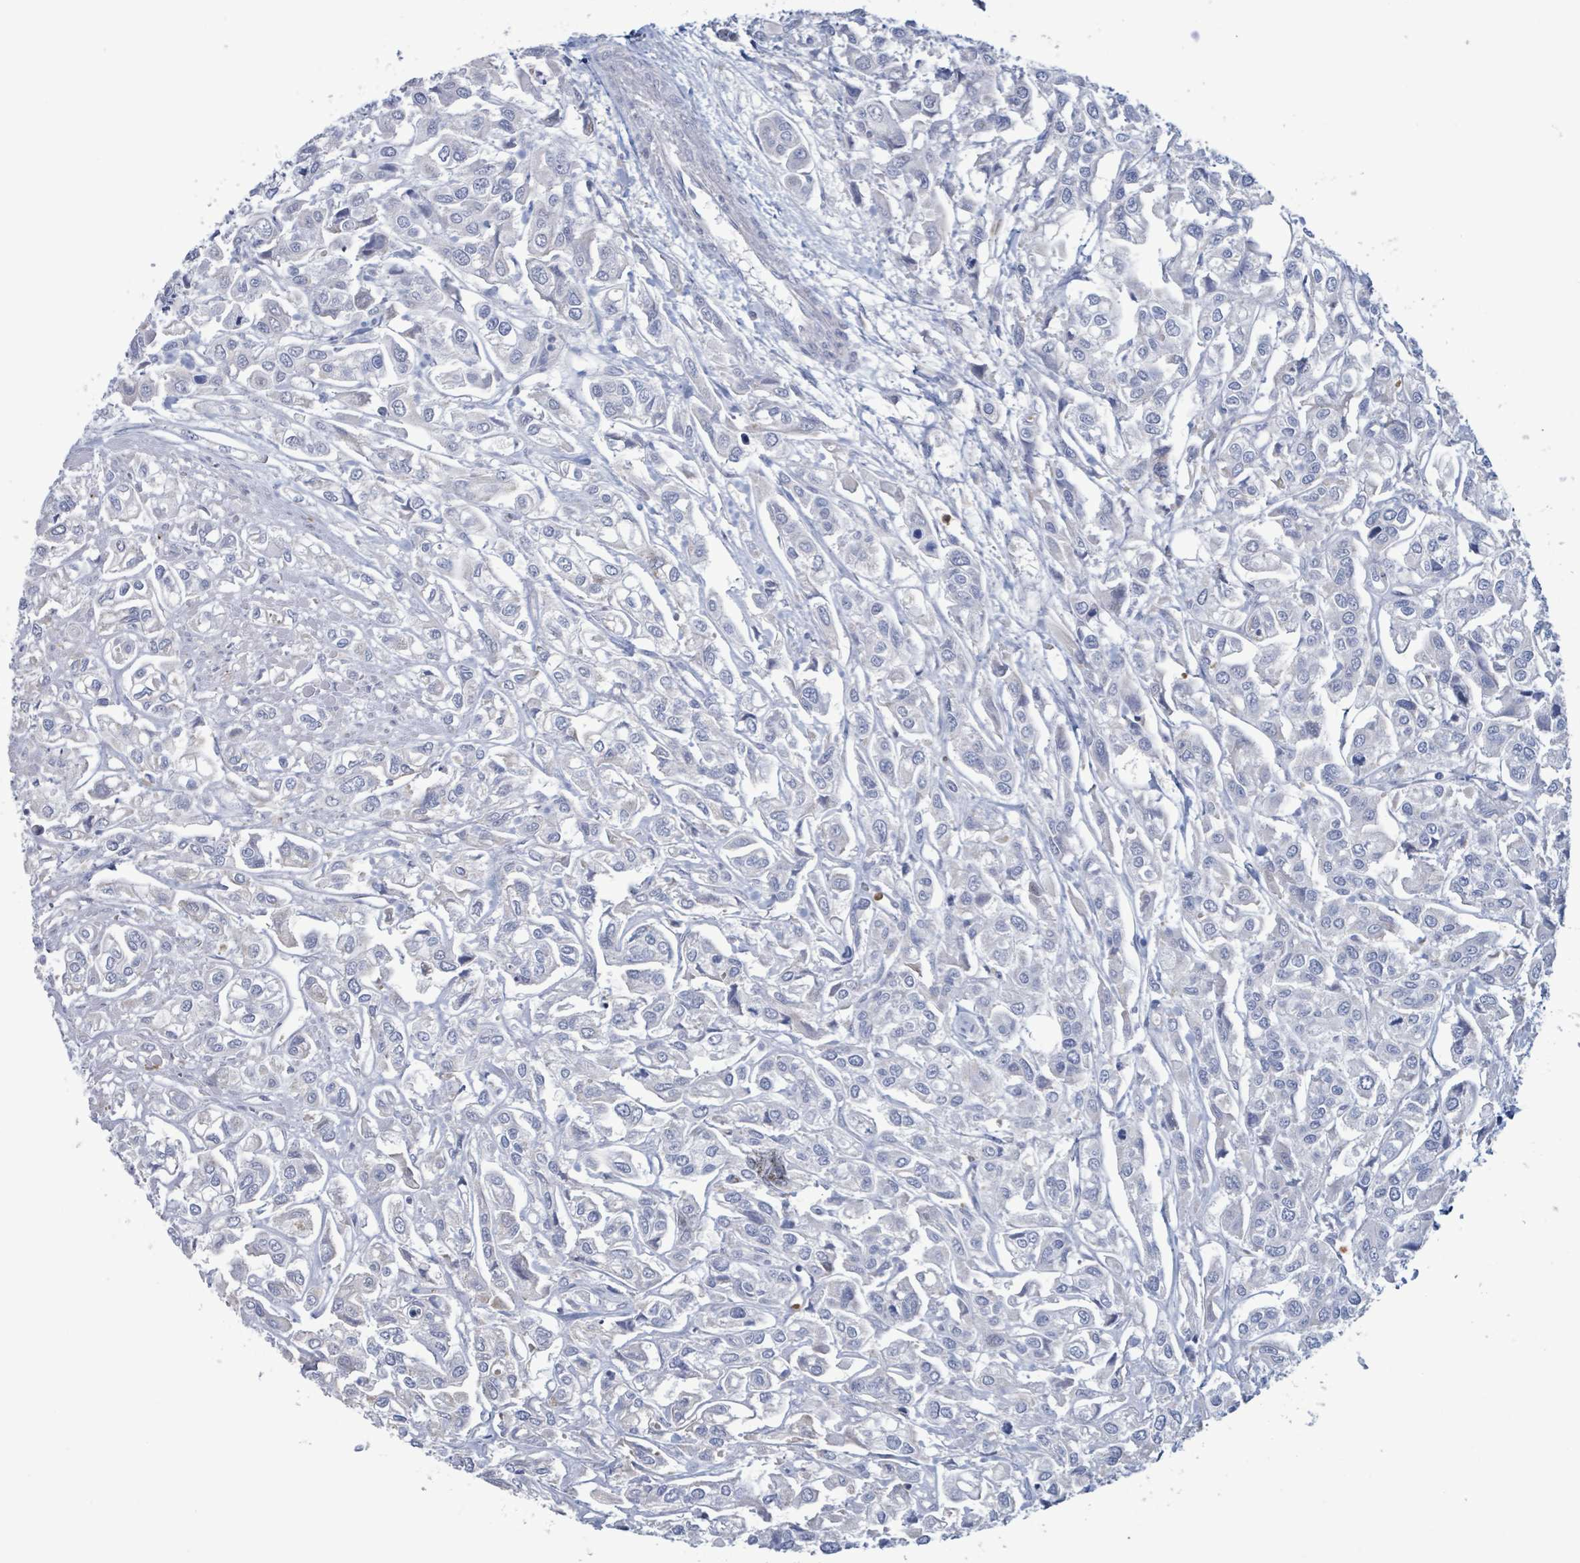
{"staining": {"intensity": "negative", "quantity": "none", "location": "none"}, "tissue": "urothelial cancer", "cell_type": "Tumor cells", "image_type": "cancer", "snomed": [{"axis": "morphology", "description": "Urothelial carcinoma, High grade"}, {"axis": "topography", "description": "Urinary bladder"}], "caption": "An image of urothelial cancer stained for a protein reveals no brown staining in tumor cells. (Brightfield microscopy of DAB (3,3'-diaminobenzidine) immunohistochemistry (IHC) at high magnification).", "gene": "AKR1C4", "patient": {"sex": "male", "age": 67}}